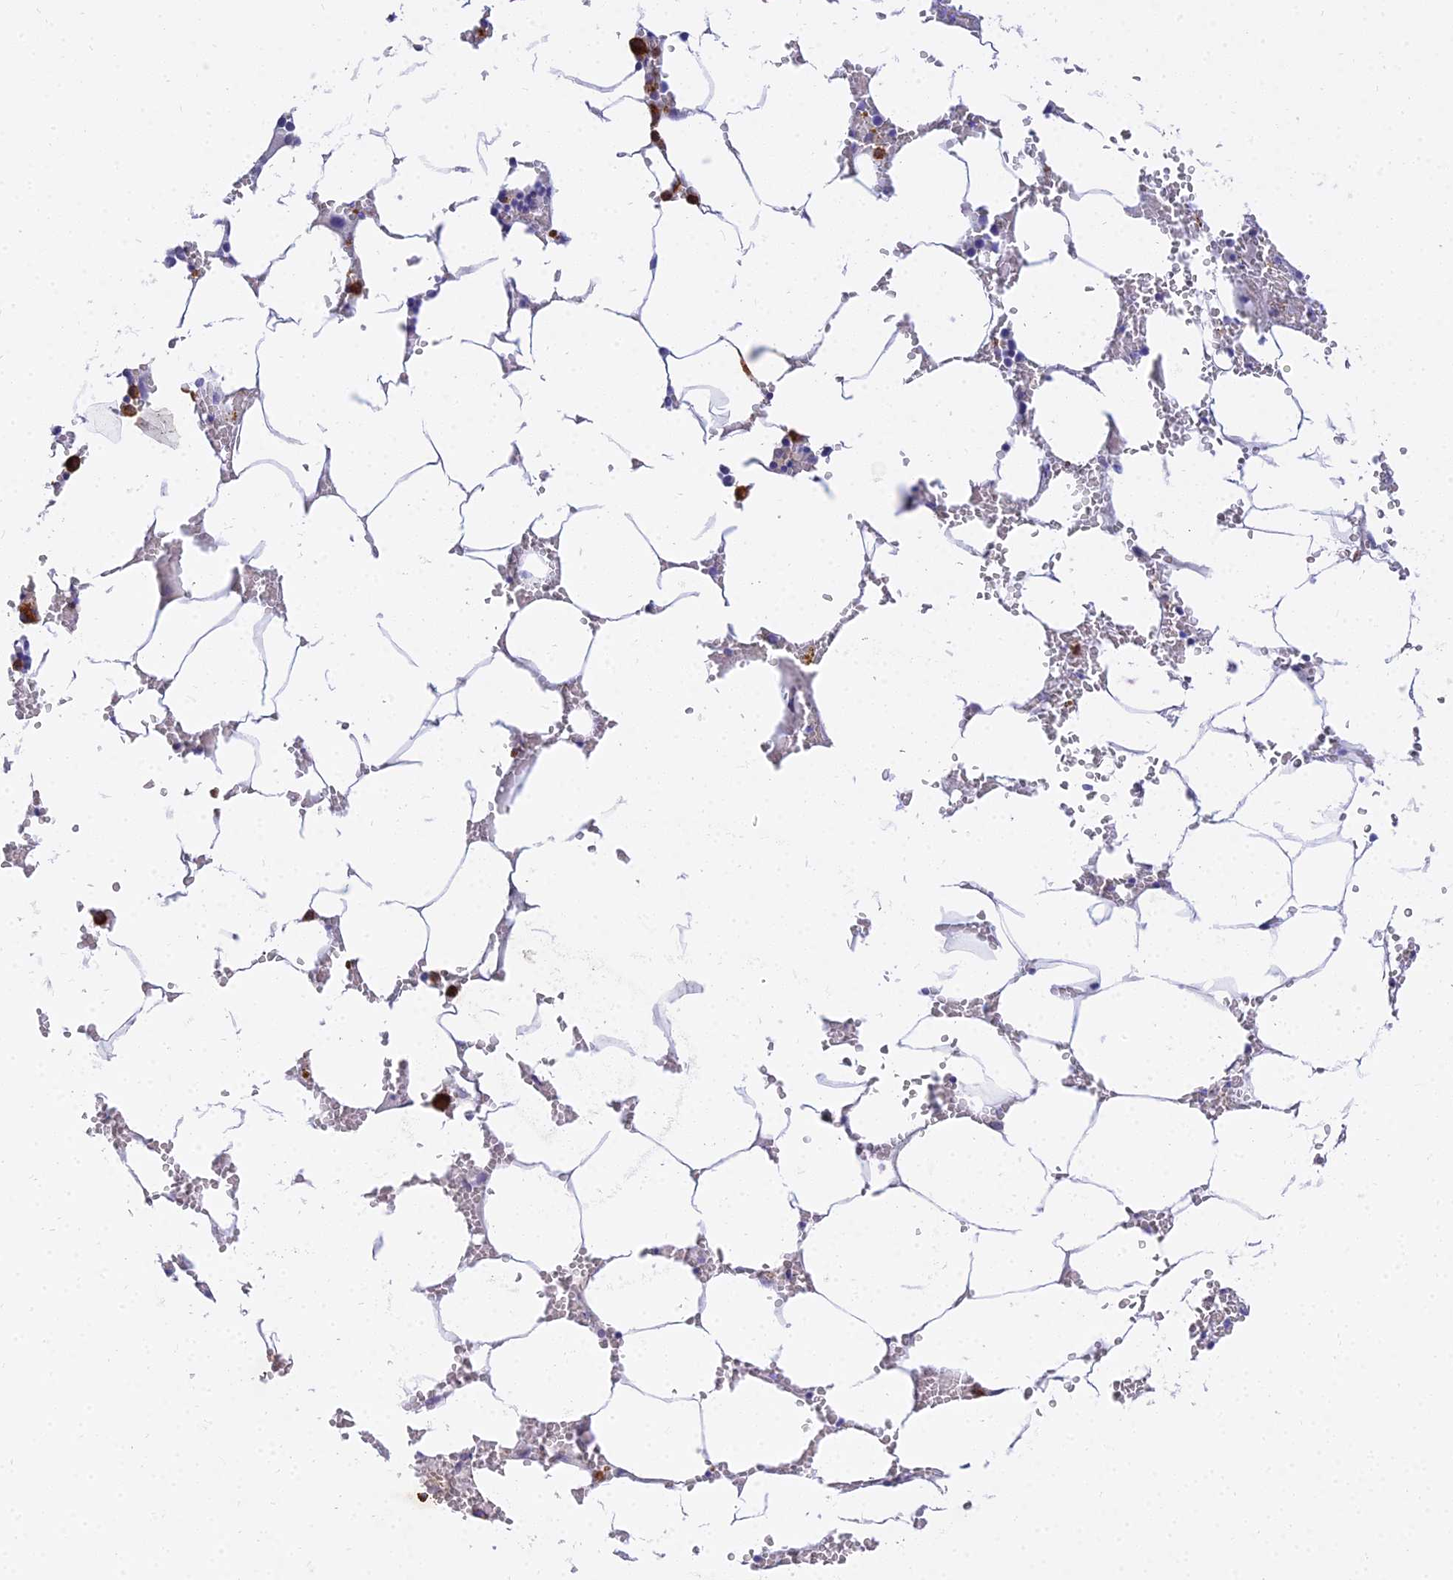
{"staining": {"intensity": "strong", "quantity": "25%-75%", "location": "cytoplasmic/membranous"}, "tissue": "bone marrow", "cell_type": "Hematopoietic cells", "image_type": "normal", "snomed": [{"axis": "morphology", "description": "Normal tissue, NOS"}, {"axis": "topography", "description": "Bone marrow"}], "caption": "Immunohistochemistry image of unremarkable bone marrow: human bone marrow stained using immunohistochemistry (IHC) shows high levels of strong protein expression localized specifically in the cytoplasmic/membranous of hematopoietic cells, appearing as a cytoplasmic/membranous brown color.", "gene": "VWC2L", "patient": {"sex": "male", "age": 70}}